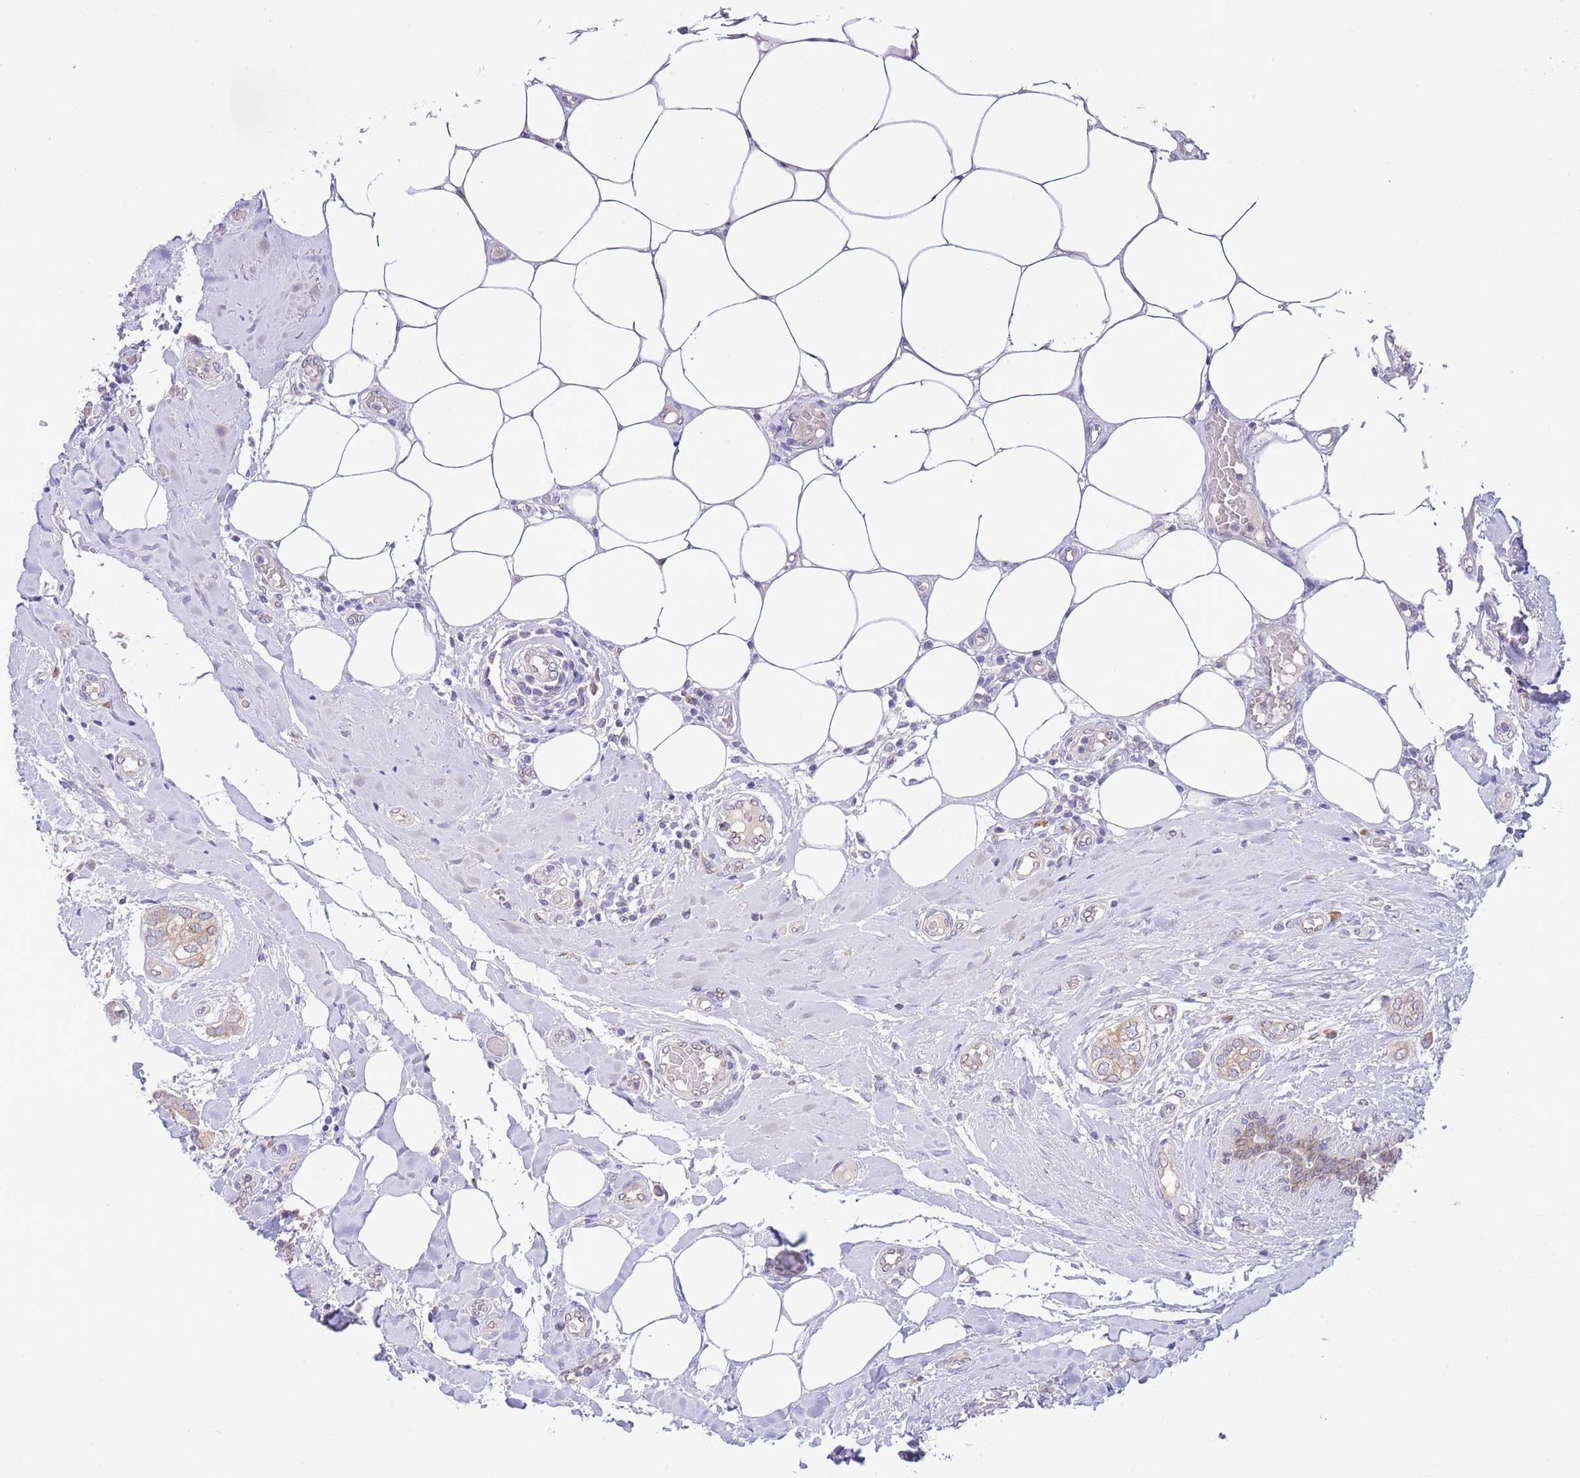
{"staining": {"intensity": "weak", "quantity": "25%-75%", "location": "cytoplasmic/membranous"}, "tissue": "breast cancer", "cell_type": "Tumor cells", "image_type": "cancer", "snomed": [{"axis": "morphology", "description": "Duct carcinoma"}, {"axis": "topography", "description": "Breast"}], "caption": "Breast cancer (invasive ductal carcinoma) was stained to show a protein in brown. There is low levels of weak cytoplasmic/membranous staining in approximately 25%-75% of tumor cells.", "gene": "EBPL", "patient": {"sex": "female", "age": 73}}